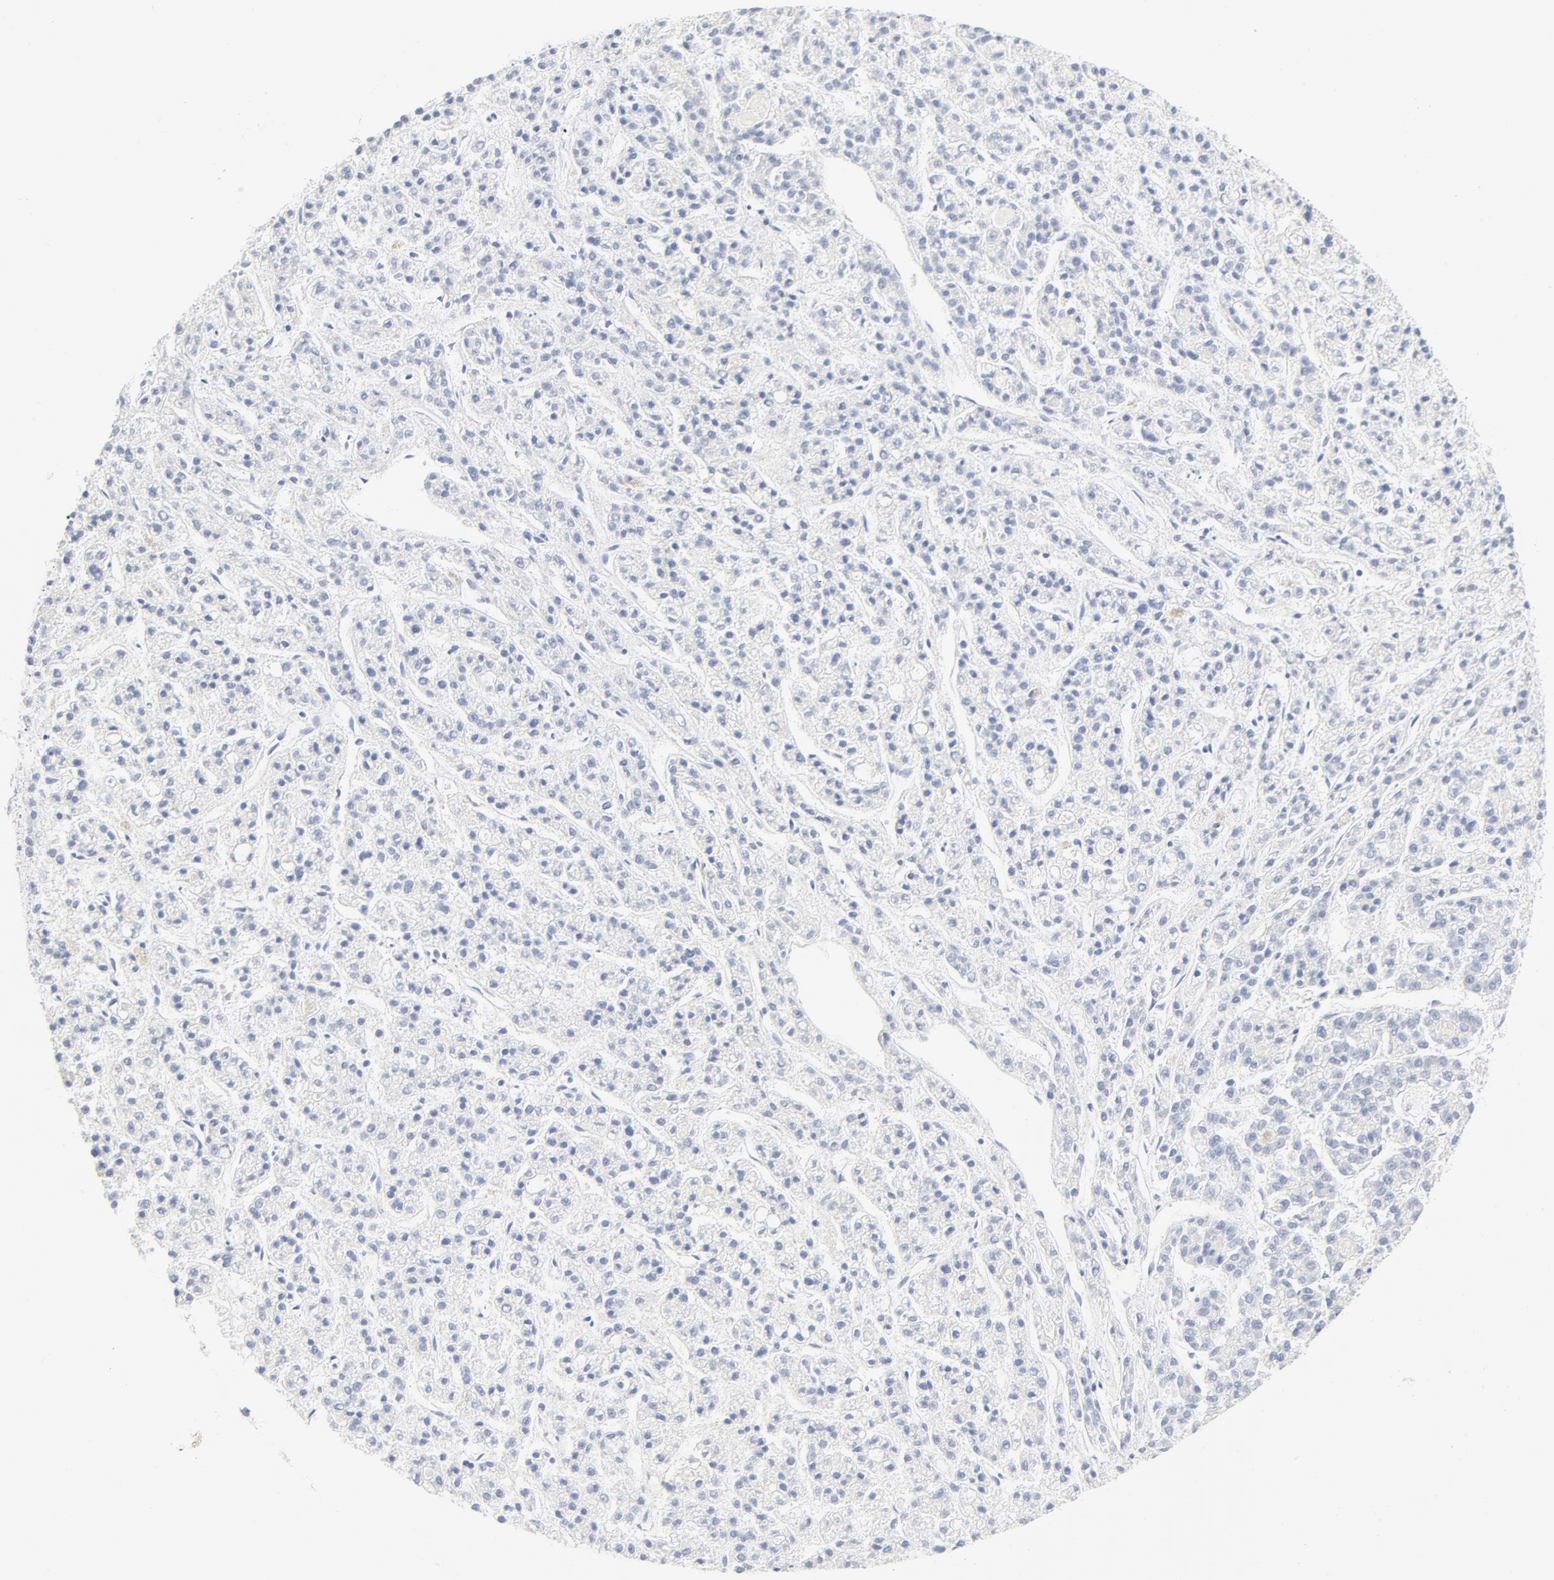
{"staining": {"intensity": "negative", "quantity": "none", "location": "none"}, "tissue": "liver cancer", "cell_type": "Tumor cells", "image_type": "cancer", "snomed": [{"axis": "morphology", "description": "Carcinoma, Hepatocellular, NOS"}, {"axis": "topography", "description": "Liver"}], "caption": "High power microscopy histopathology image of an immunohistochemistry histopathology image of liver hepatocellular carcinoma, revealing no significant expression in tumor cells.", "gene": "HOMER1", "patient": {"sex": "male", "age": 70}}